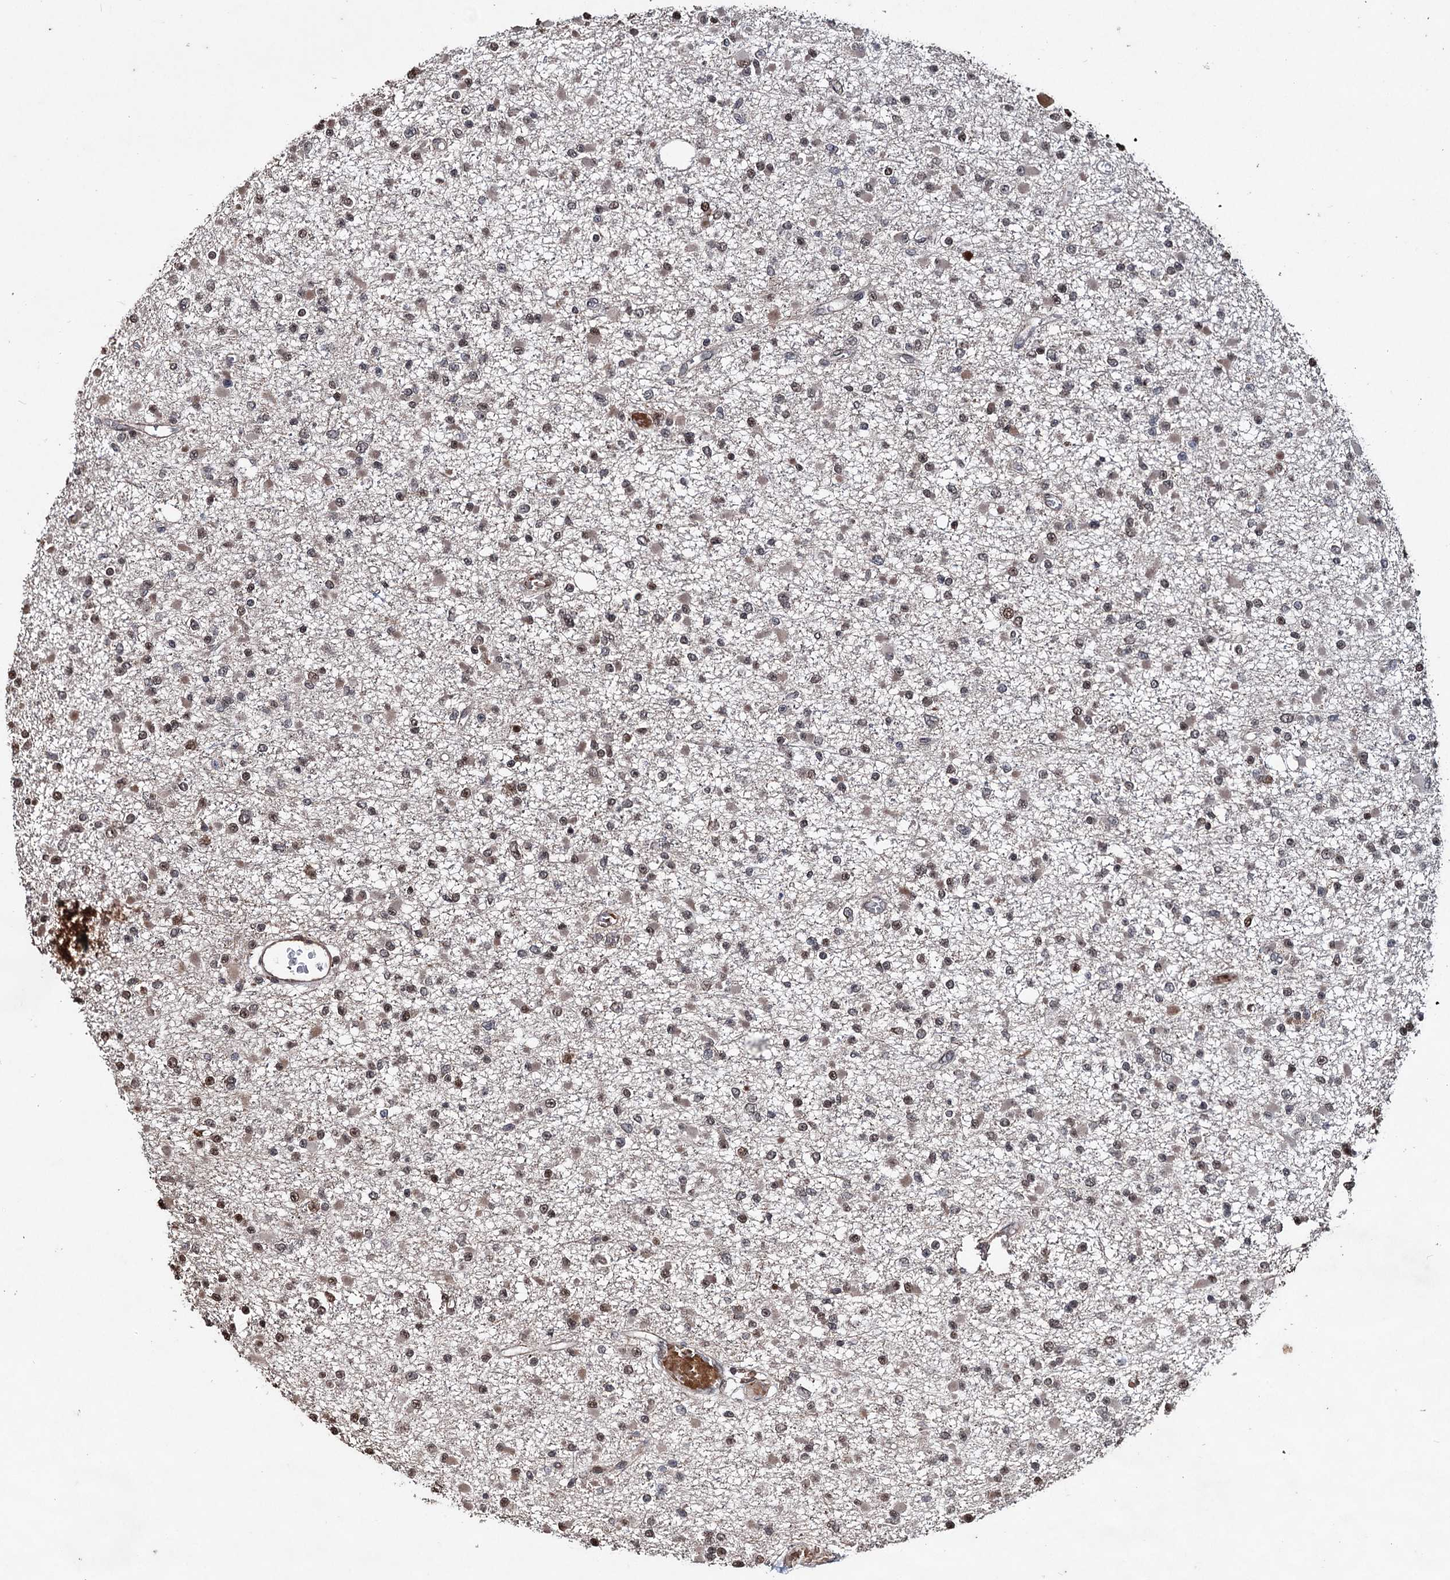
{"staining": {"intensity": "weak", "quantity": "25%-75%", "location": "nuclear"}, "tissue": "glioma", "cell_type": "Tumor cells", "image_type": "cancer", "snomed": [{"axis": "morphology", "description": "Glioma, malignant, Low grade"}, {"axis": "topography", "description": "Brain"}], "caption": "The immunohistochemical stain labels weak nuclear positivity in tumor cells of malignant low-grade glioma tissue. (IHC, brightfield microscopy, high magnification).", "gene": "EYA4", "patient": {"sex": "female", "age": 22}}